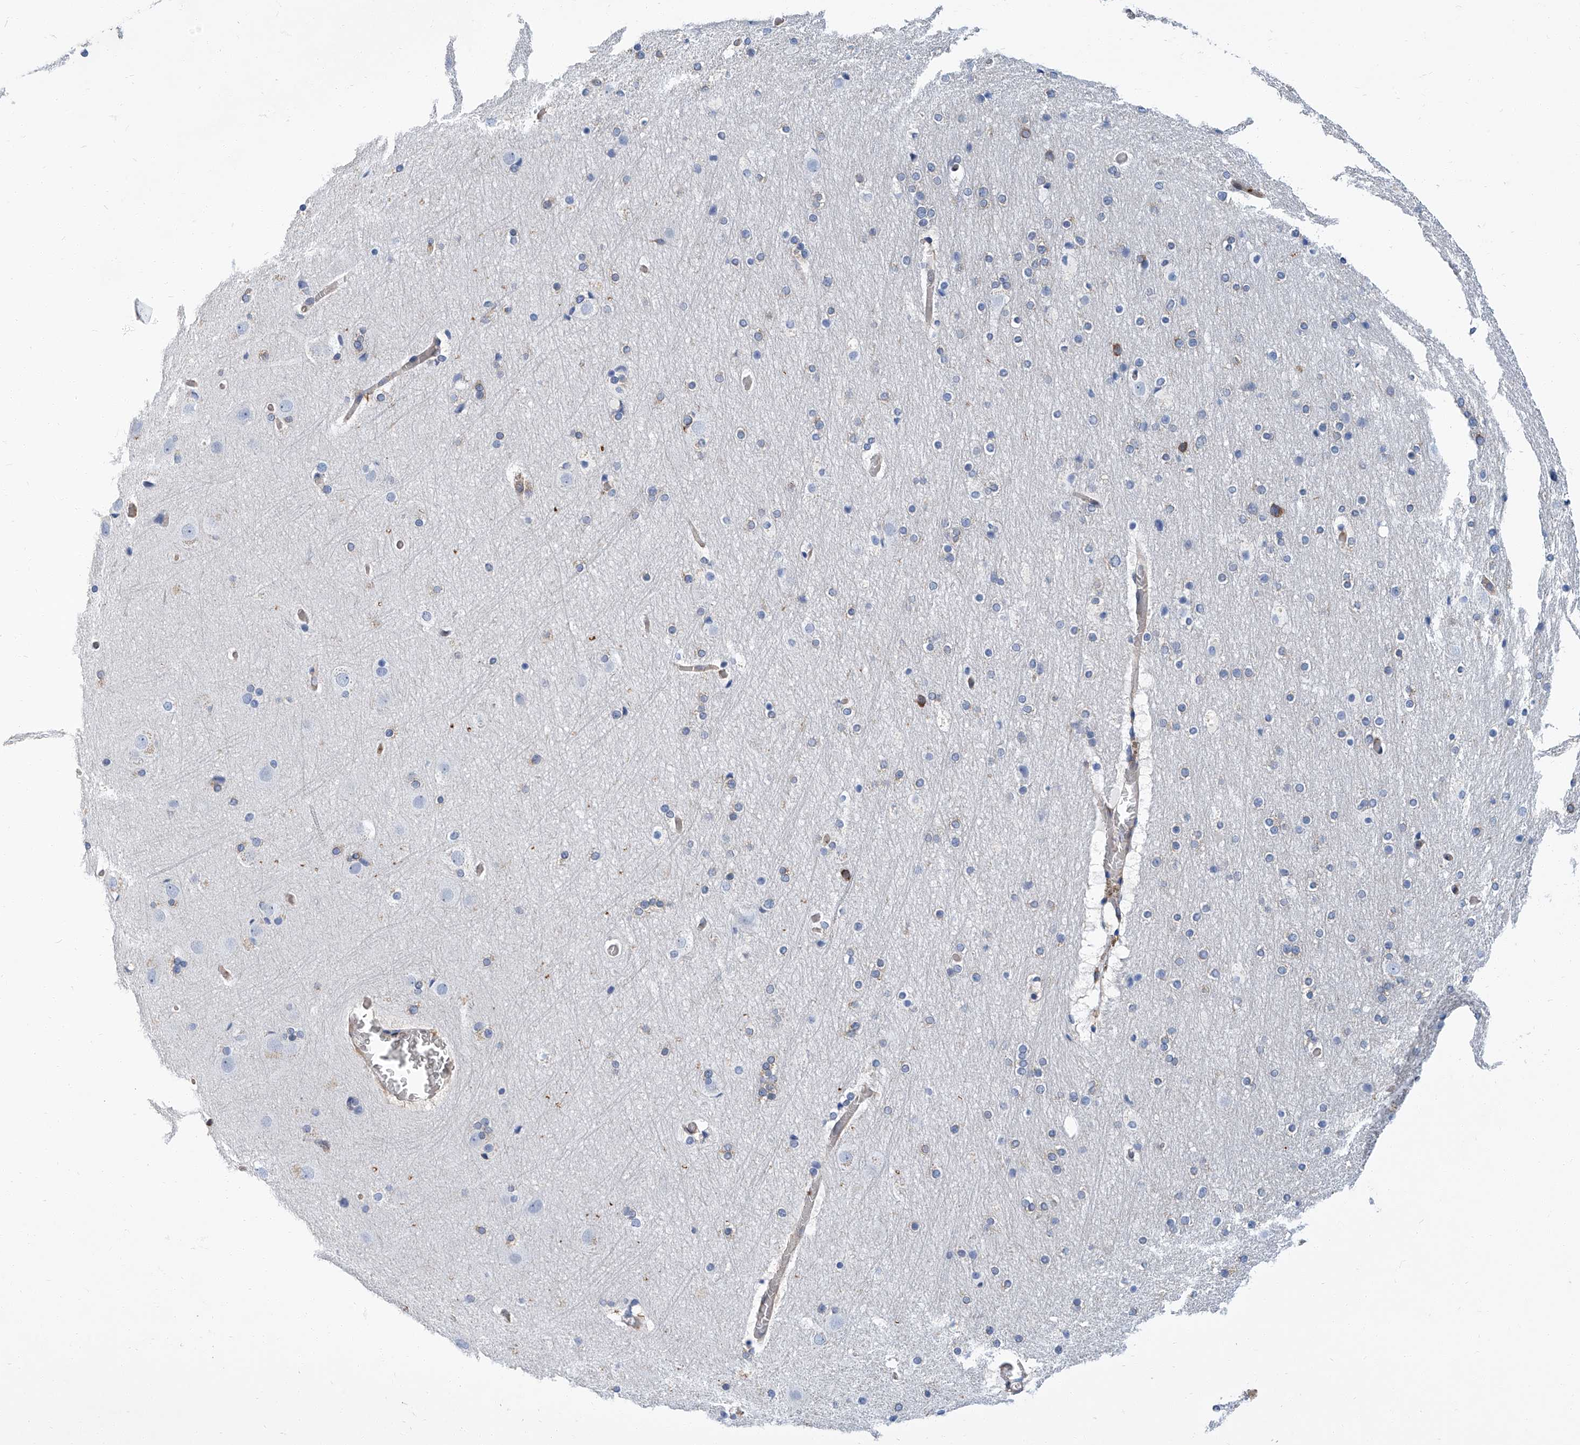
{"staining": {"intensity": "weak", "quantity": "25%-75%", "location": "cytoplasmic/membranous"}, "tissue": "cerebral cortex", "cell_type": "Endothelial cells", "image_type": "normal", "snomed": [{"axis": "morphology", "description": "Normal tissue, NOS"}, {"axis": "topography", "description": "Cerebral cortex"}], "caption": "Approximately 25%-75% of endothelial cells in normal human cerebral cortex reveal weak cytoplasmic/membranous protein expression as visualized by brown immunohistochemical staining.", "gene": "PSMB10", "patient": {"sex": "male", "age": 57}}